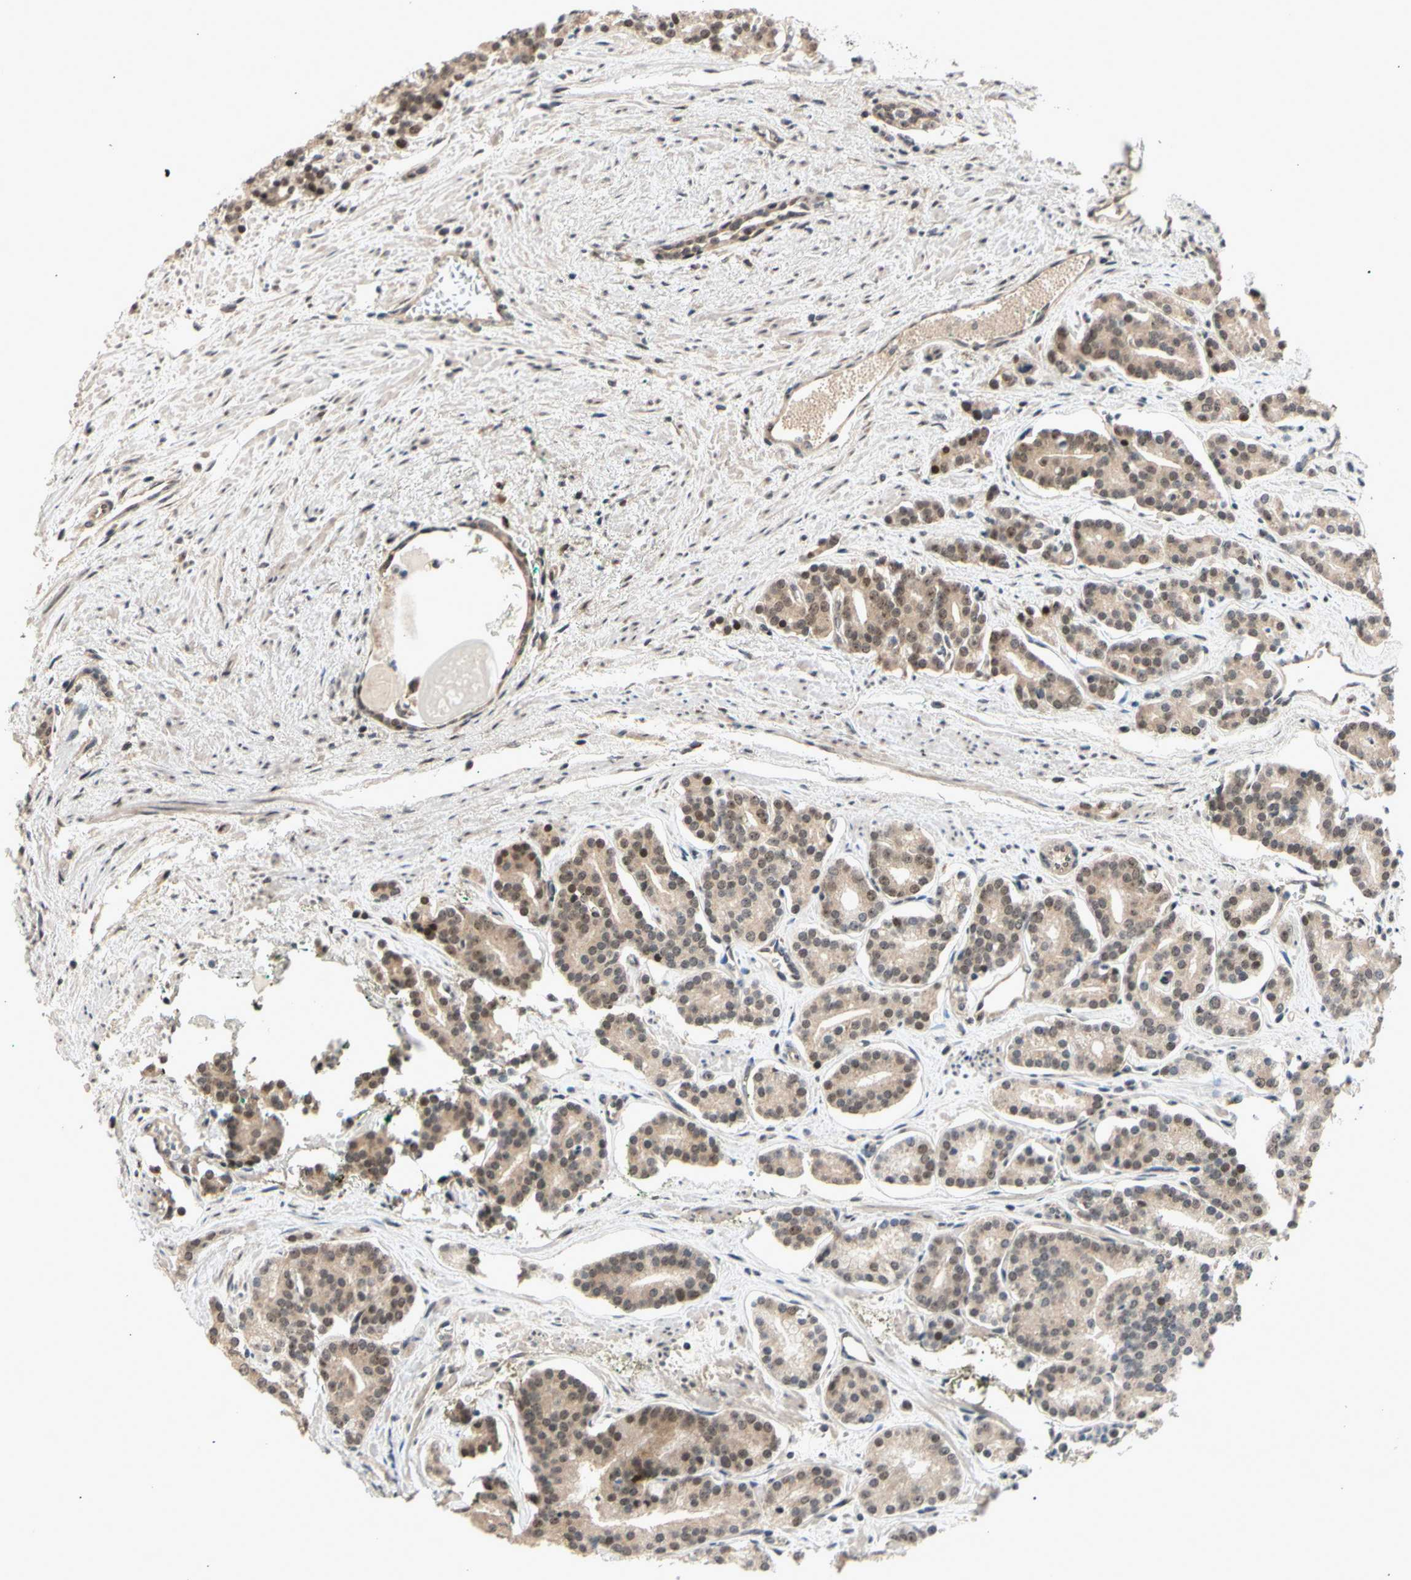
{"staining": {"intensity": "weak", "quantity": ">75%", "location": "cytoplasmic/membranous"}, "tissue": "prostate cancer", "cell_type": "Tumor cells", "image_type": "cancer", "snomed": [{"axis": "morphology", "description": "Adenocarcinoma, Low grade"}, {"axis": "topography", "description": "Prostate"}], "caption": "Prostate cancer stained with a protein marker reveals weak staining in tumor cells.", "gene": "NGEF", "patient": {"sex": "male", "age": 63}}